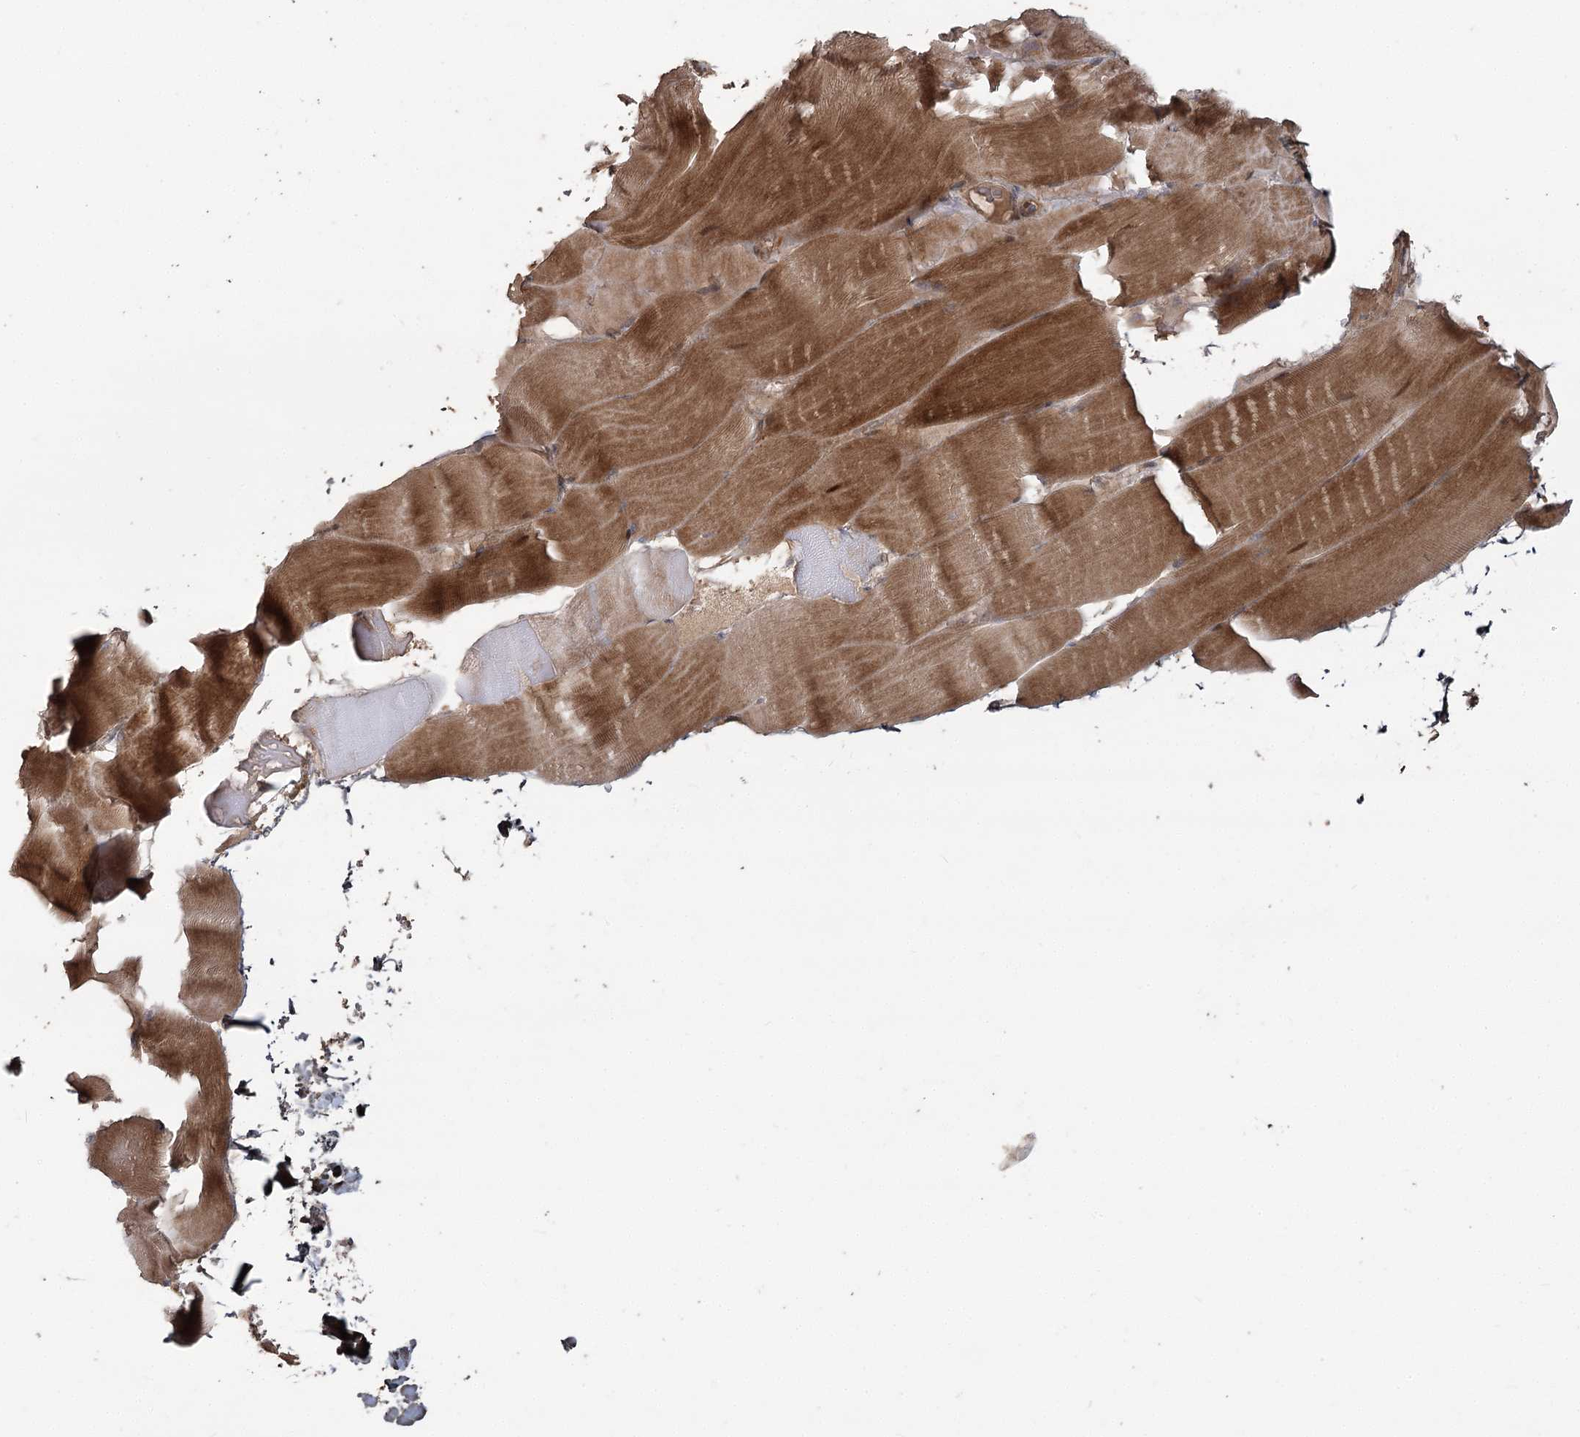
{"staining": {"intensity": "moderate", "quantity": ">75%", "location": "cytoplasmic/membranous"}, "tissue": "skeletal muscle", "cell_type": "Myocytes", "image_type": "normal", "snomed": [{"axis": "morphology", "description": "Normal tissue, NOS"}, {"axis": "topography", "description": "Skeletal muscle"}], "caption": "This image reveals immunohistochemistry (IHC) staining of normal skeletal muscle, with medium moderate cytoplasmic/membranous positivity in approximately >75% of myocytes.", "gene": "OBSL1", "patient": {"sex": "male", "age": 62}}